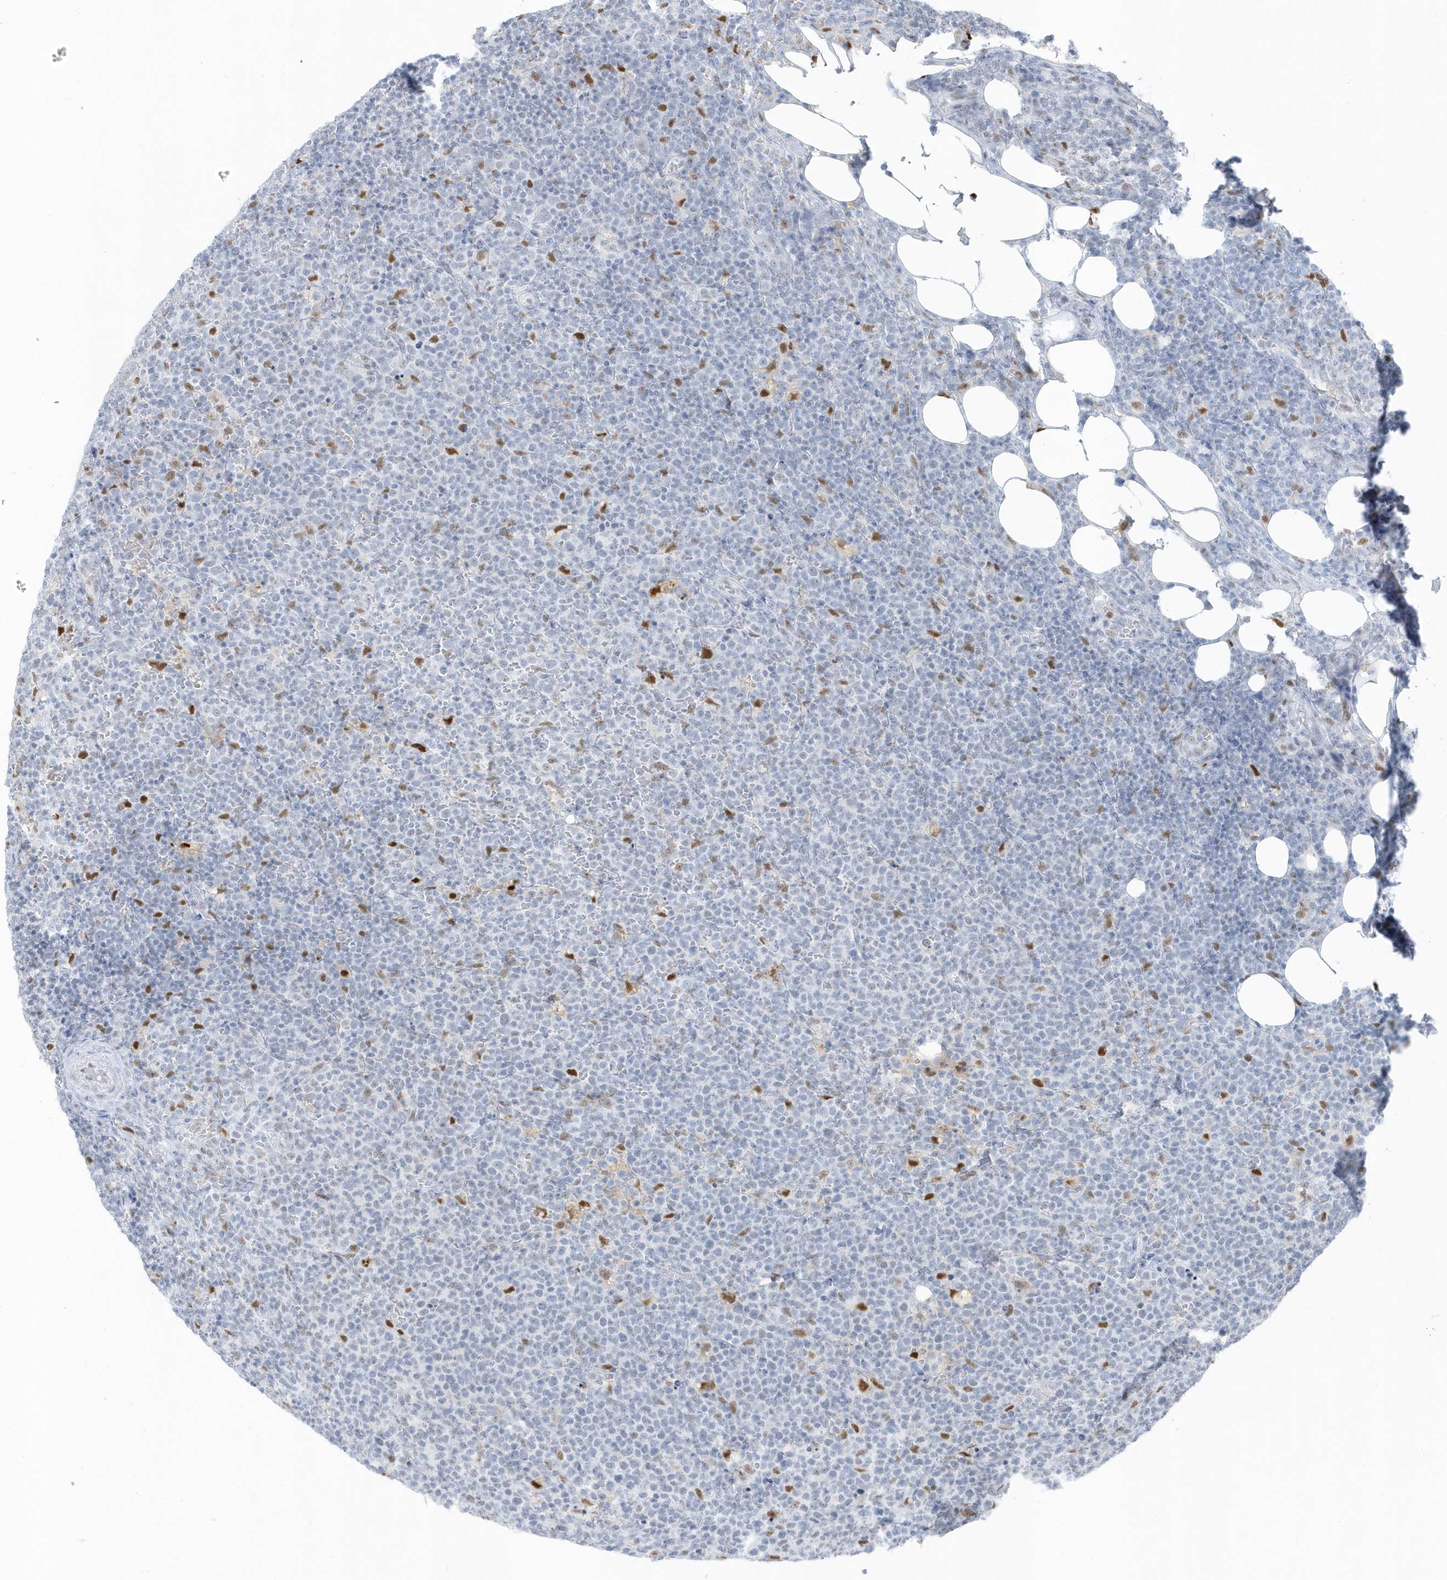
{"staining": {"intensity": "negative", "quantity": "none", "location": "none"}, "tissue": "lymphoma", "cell_type": "Tumor cells", "image_type": "cancer", "snomed": [{"axis": "morphology", "description": "Malignant lymphoma, non-Hodgkin's type, High grade"}, {"axis": "topography", "description": "Lymph node"}], "caption": "Immunohistochemistry image of high-grade malignant lymphoma, non-Hodgkin's type stained for a protein (brown), which demonstrates no staining in tumor cells.", "gene": "SMIM34", "patient": {"sex": "male", "age": 61}}